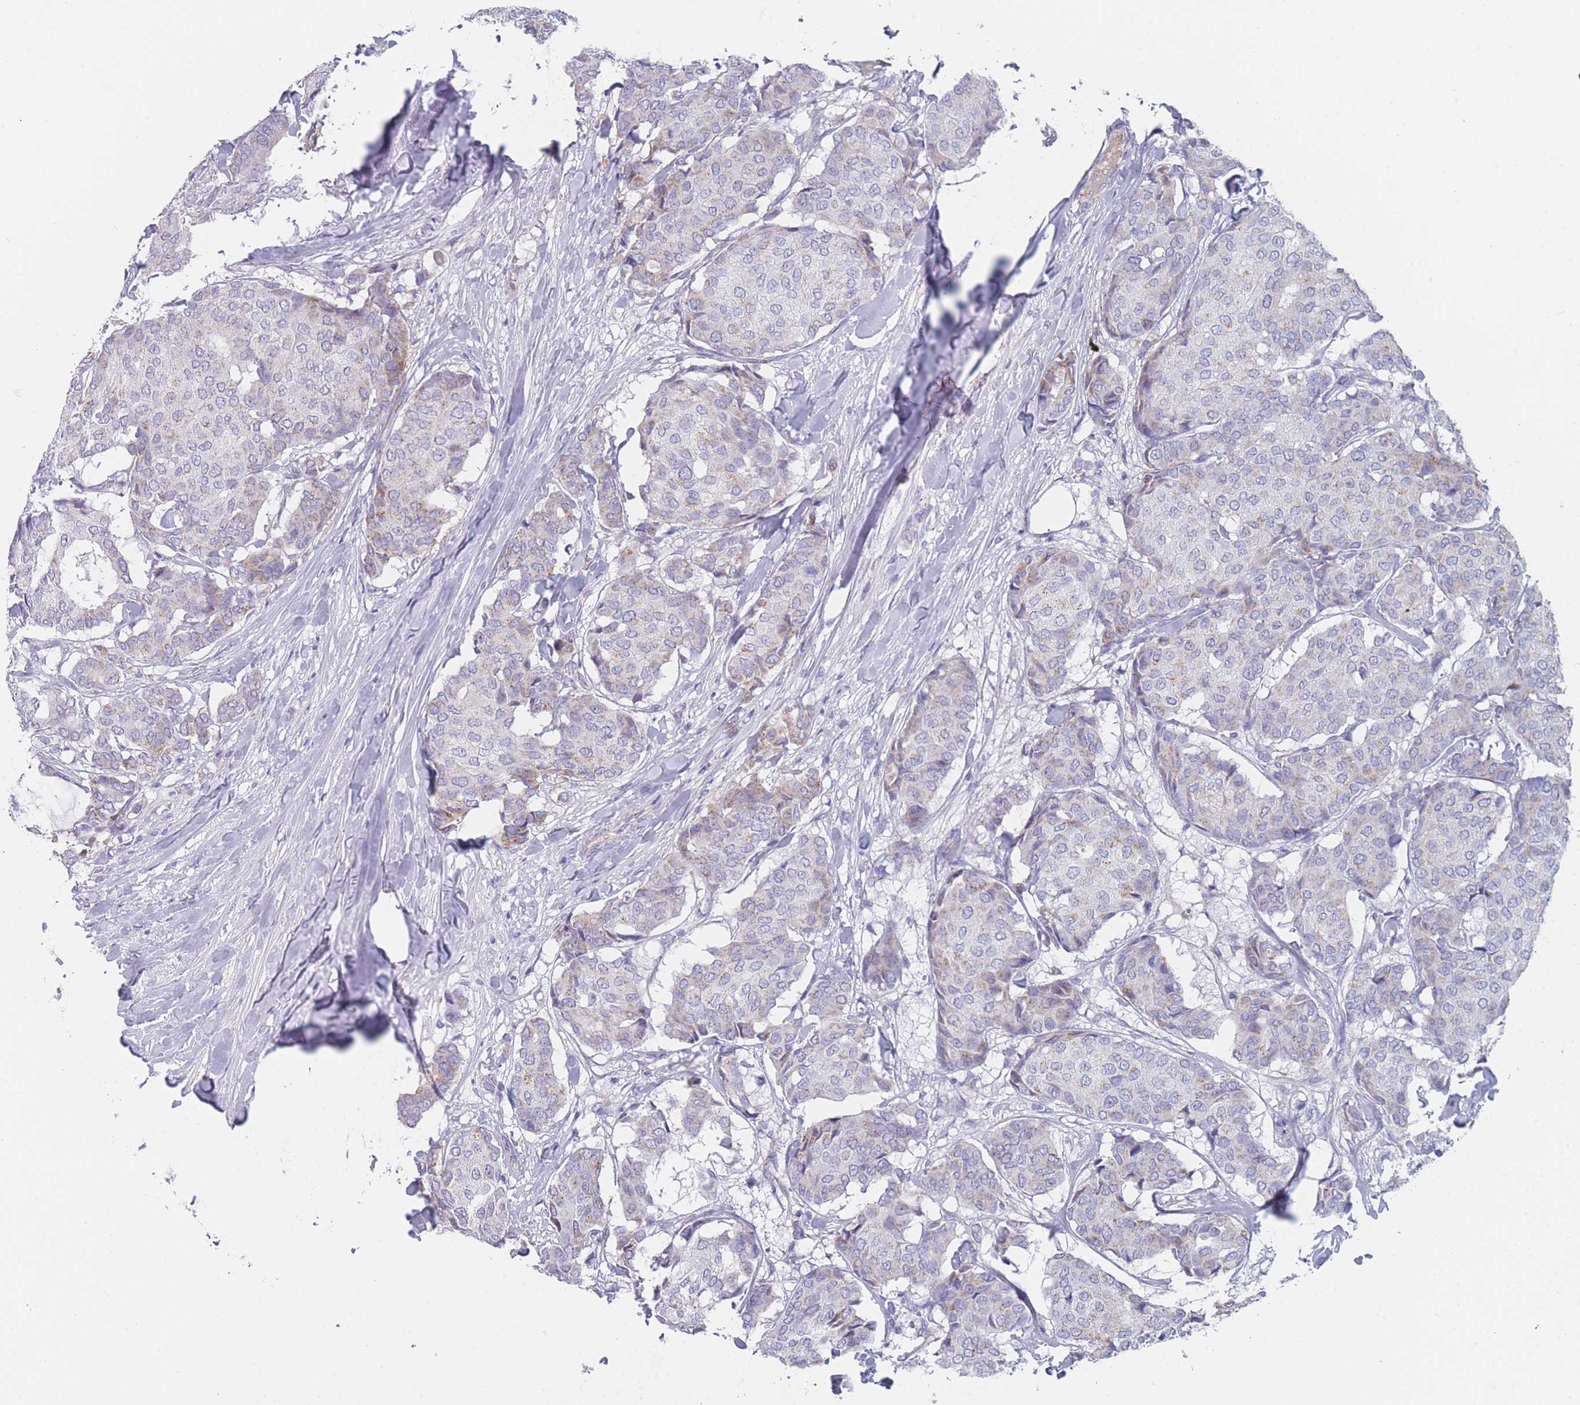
{"staining": {"intensity": "moderate", "quantity": "<25%", "location": "cytoplasmic/membranous"}, "tissue": "breast cancer", "cell_type": "Tumor cells", "image_type": "cancer", "snomed": [{"axis": "morphology", "description": "Duct carcinoma"}, {"axis": "topography", "description": "Breast"}], "caption": "The micrograph exhibits staining of breast infiltrating ductal carcinoma, revealing moderate cytoplasmic/membranous protein staining (brown color) within tumor cells.", "gene": "MRPS14", "patient": {"sex": "female", "age": 75}}